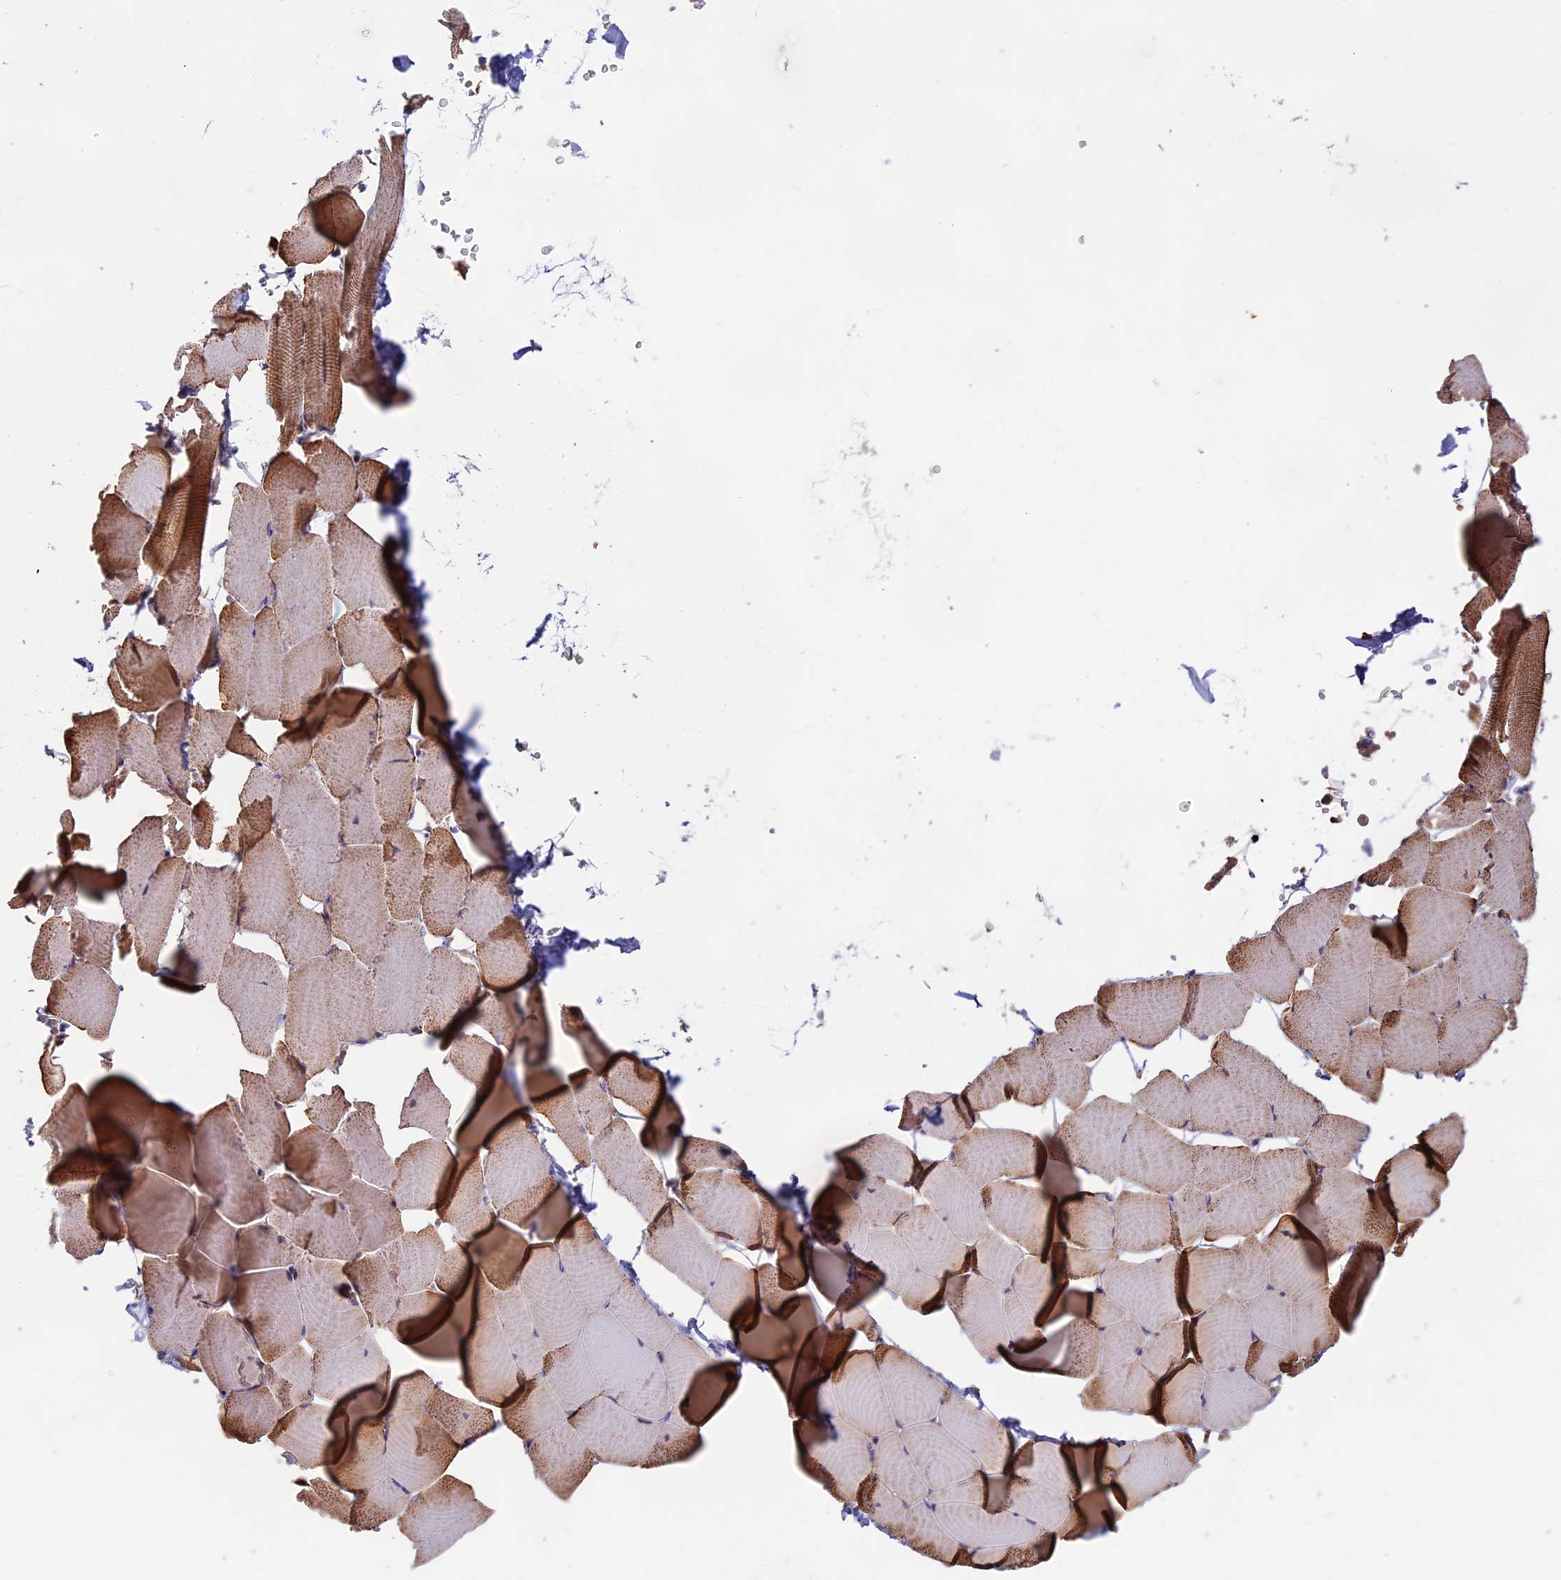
{"staining": {"intensity": "moderate", "quantity": "25%-75%", "location": "cytoplasmic/membranous,nuclear"}, "tissue": "skeletal muscle", "cell_type": "Myocytes", "image_type": "normal", "snomed": [{"axis": "morphology", "description": "Normal tissue, NOS"}, {"axis": "topography", "description": "Skeletal muscle"}], "caption": "Human skeletal muscle stained with a protein marker displays moderate staining in myocytes.", "gene": "EDAR", "patient": {"sex": "male", "age": 25}}